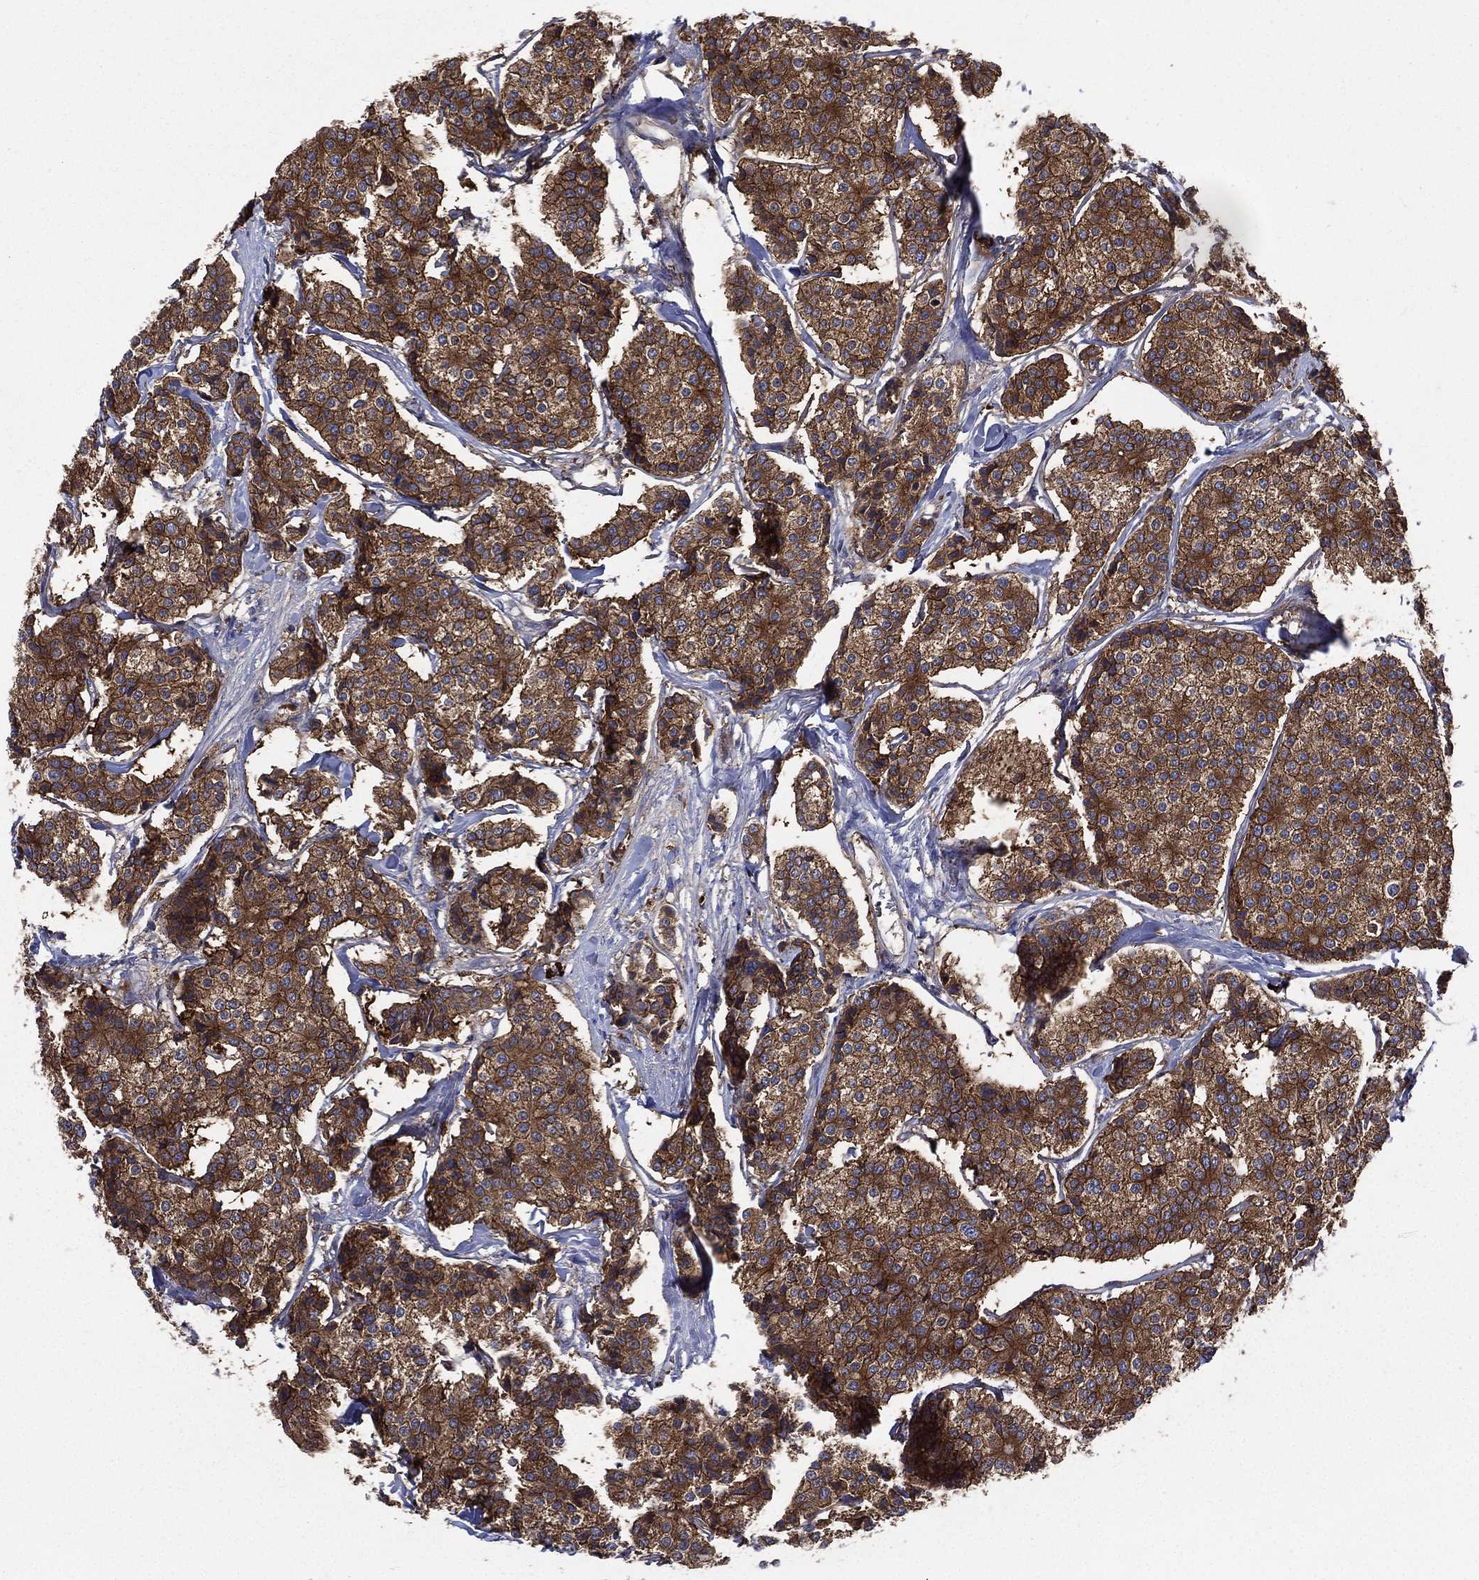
{"staining": {"intensity": "strong", "quantity": ">75%", "location": "cytoplasmic/membranous"}, "tissue": "carcinoid", "cell_type": "Tumor cells", "image_type": "cancer", "snomed": [{"axis": "morphology", "description": "Carcinoid, malignant, NOS"}, {"axis": "topography", "description": "Small intestine"}], "caption": "High-magnification brightfield microscopy of carcinoid stained with DAB (3,3'-diaminobenzidine) (brown) and counterstained with hematoxylin (blue). tumor cells exhibit strong cytoplasmic/membranous expression is seen in about>75% of cells.", "gene": "SMPD3", "patient": {"sex": "female", "age": 65}}